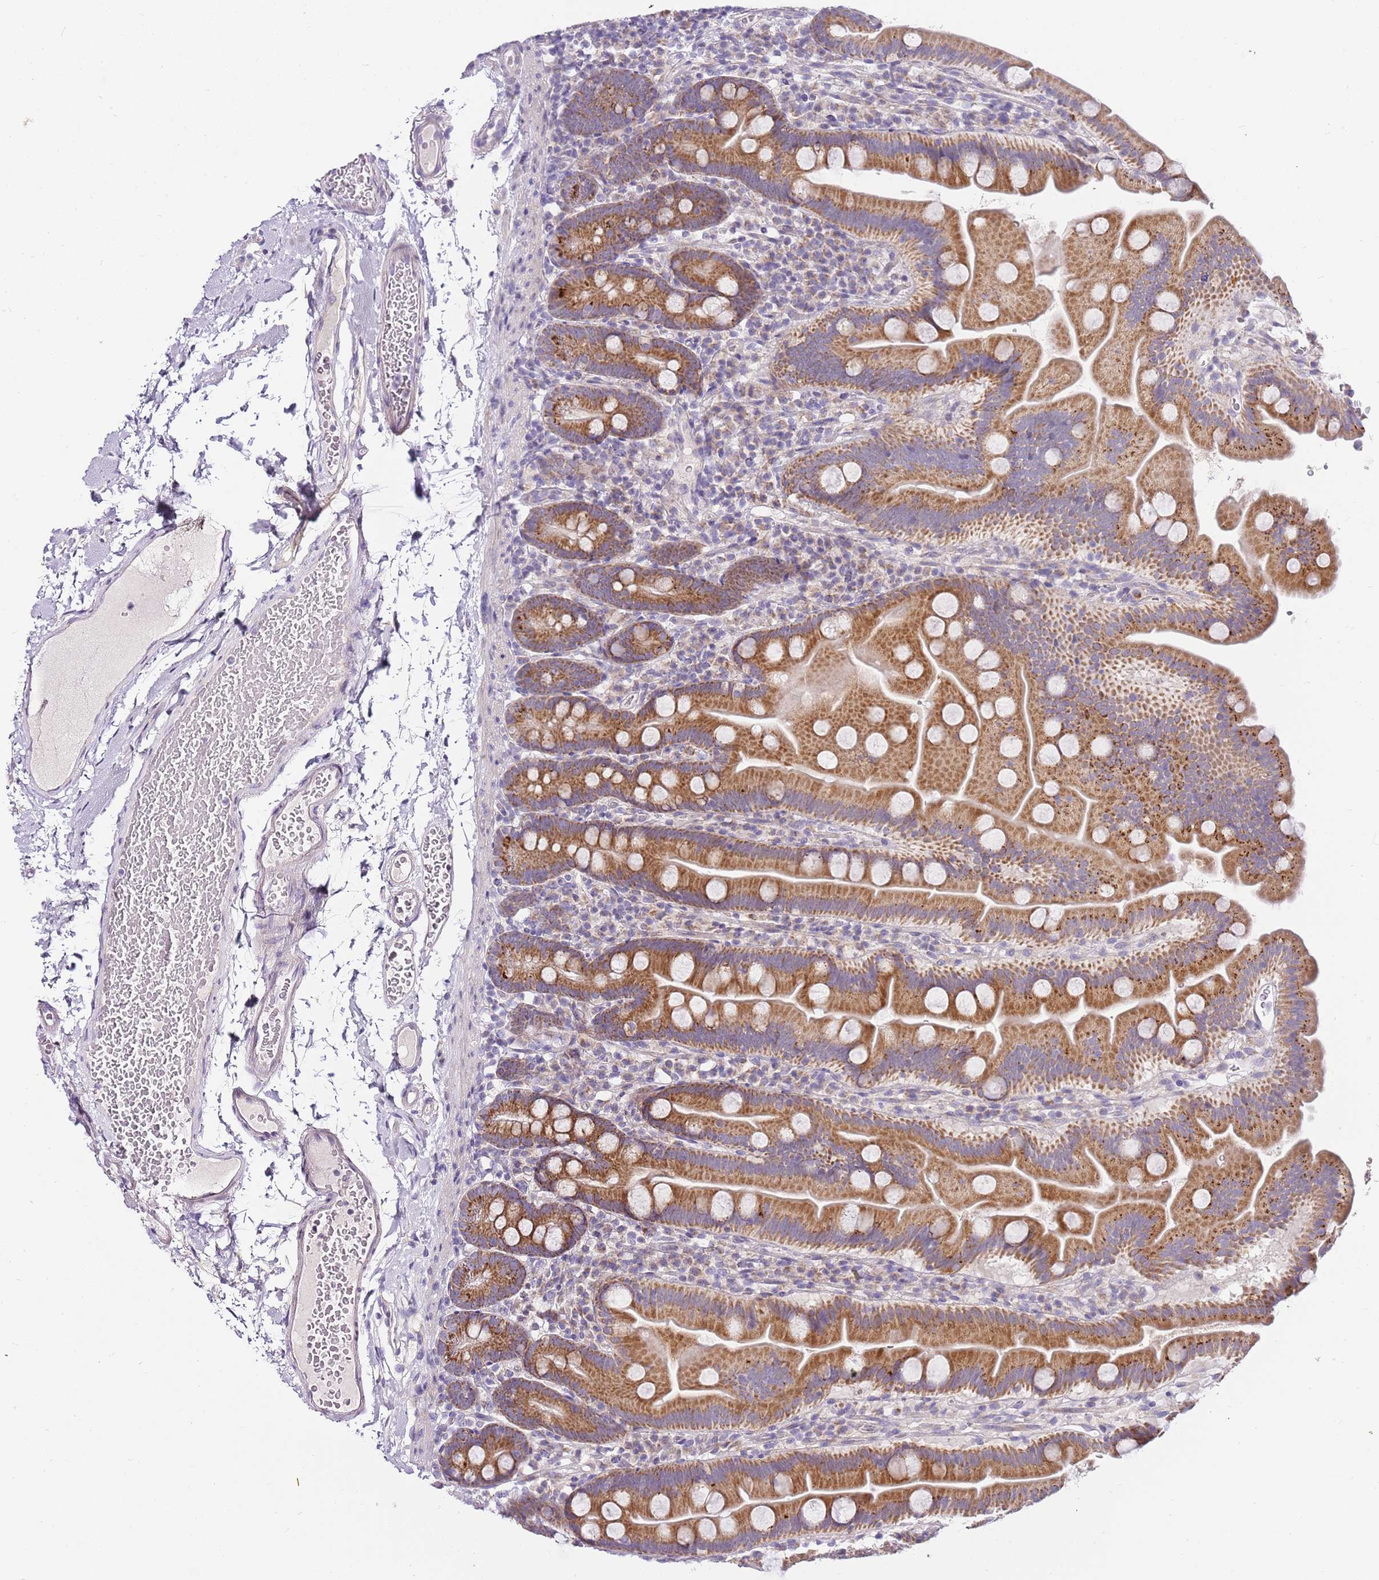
{"staining": {"intensity": "moderate", "quantity": ">75%", "location": "cytoplasmic/membranous"}, "tissue": "small intestine", "cell_type": "Glandular cells", "image_type": "normal", "snomed": [{"axis": "morphology", "description": "Normal tissue, NOS"}, {"axis": "topography", "description": "Small intestine"}], "caption": "The immunohistochemical stain highlights moderate cytoplasmic/membranous staining in glandular cells of normal small intestine. (IHC, brightfield microscopy, high magnification).", "gene": "DNAJA3", "patient": {"sex": "female", "age": 68}}